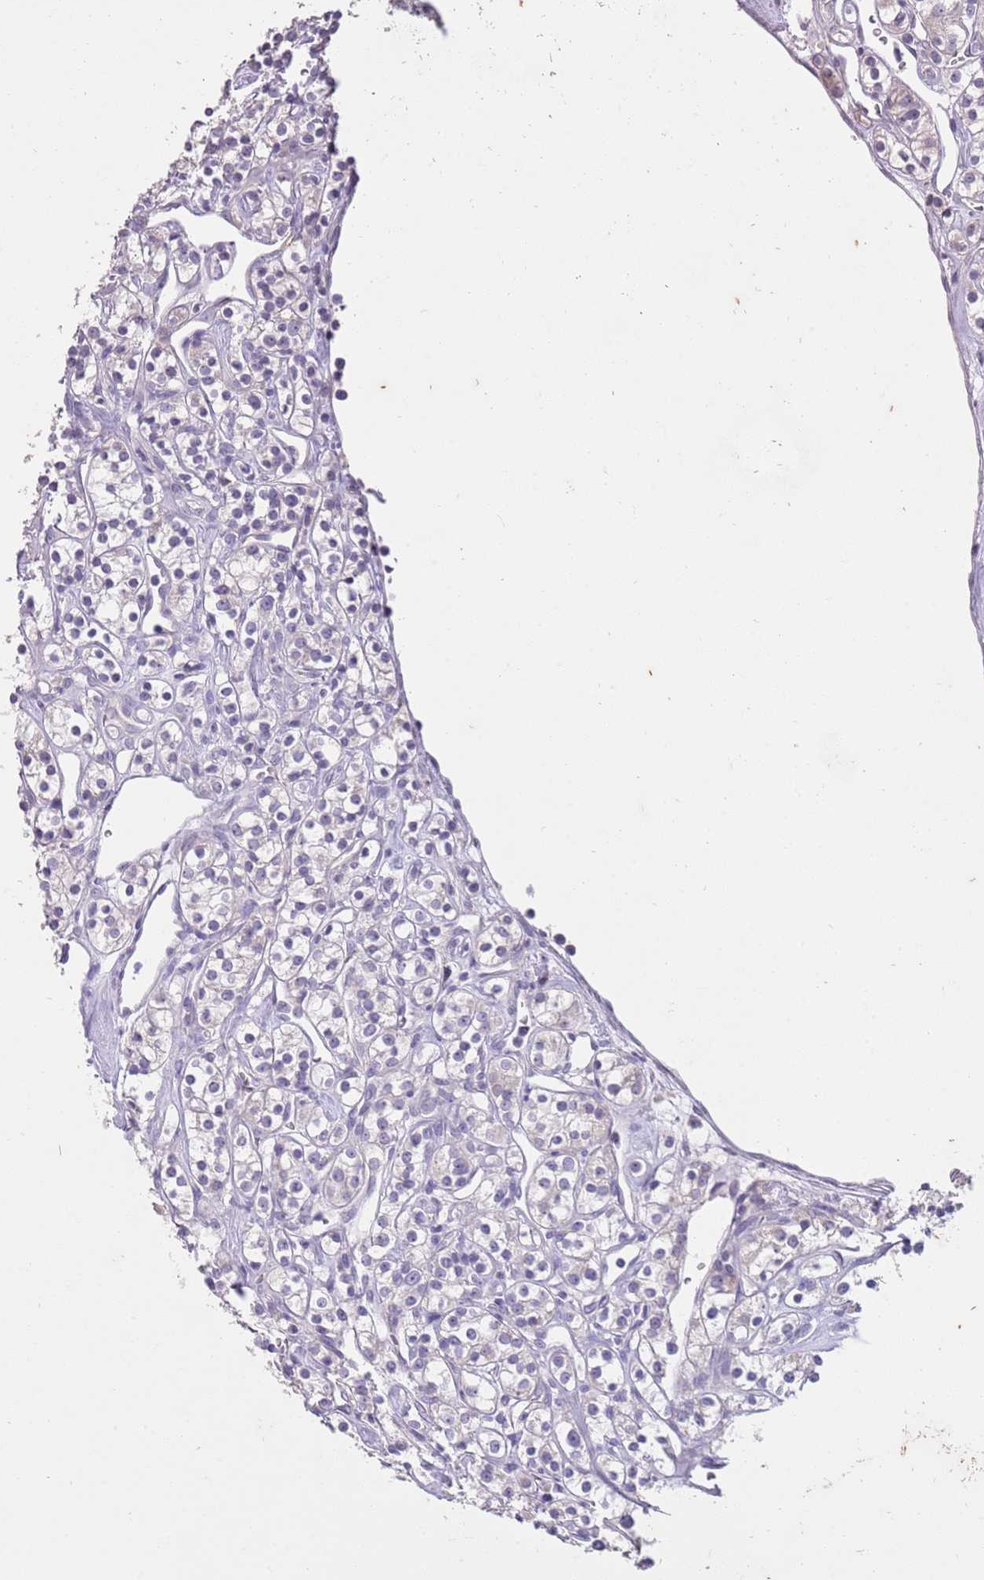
{"staining": {"intensity": "negative", "quantity": "none", "location": "none"}, "tissue": "renal cancer", "cell_type": "Tumor cells", "image_type": "cancer", "snomed": [{"axis": "morphology", "description": "Adenocarcinoma, NOS"}, {"axis": "topography", "description": "Kidney"}], "caption": "An immunohistochemistry (IHC) histopathology image of adenocarcinoma (renal) is shown. There is no staining in tumor cells of adenocarcinoma (renal). The staining is performed using DAB brown chromogen with nuclei counter-stained in using hematoxylin.", "gene": "SLC35E3", "patient": {"sex": "male", "age": 77}}